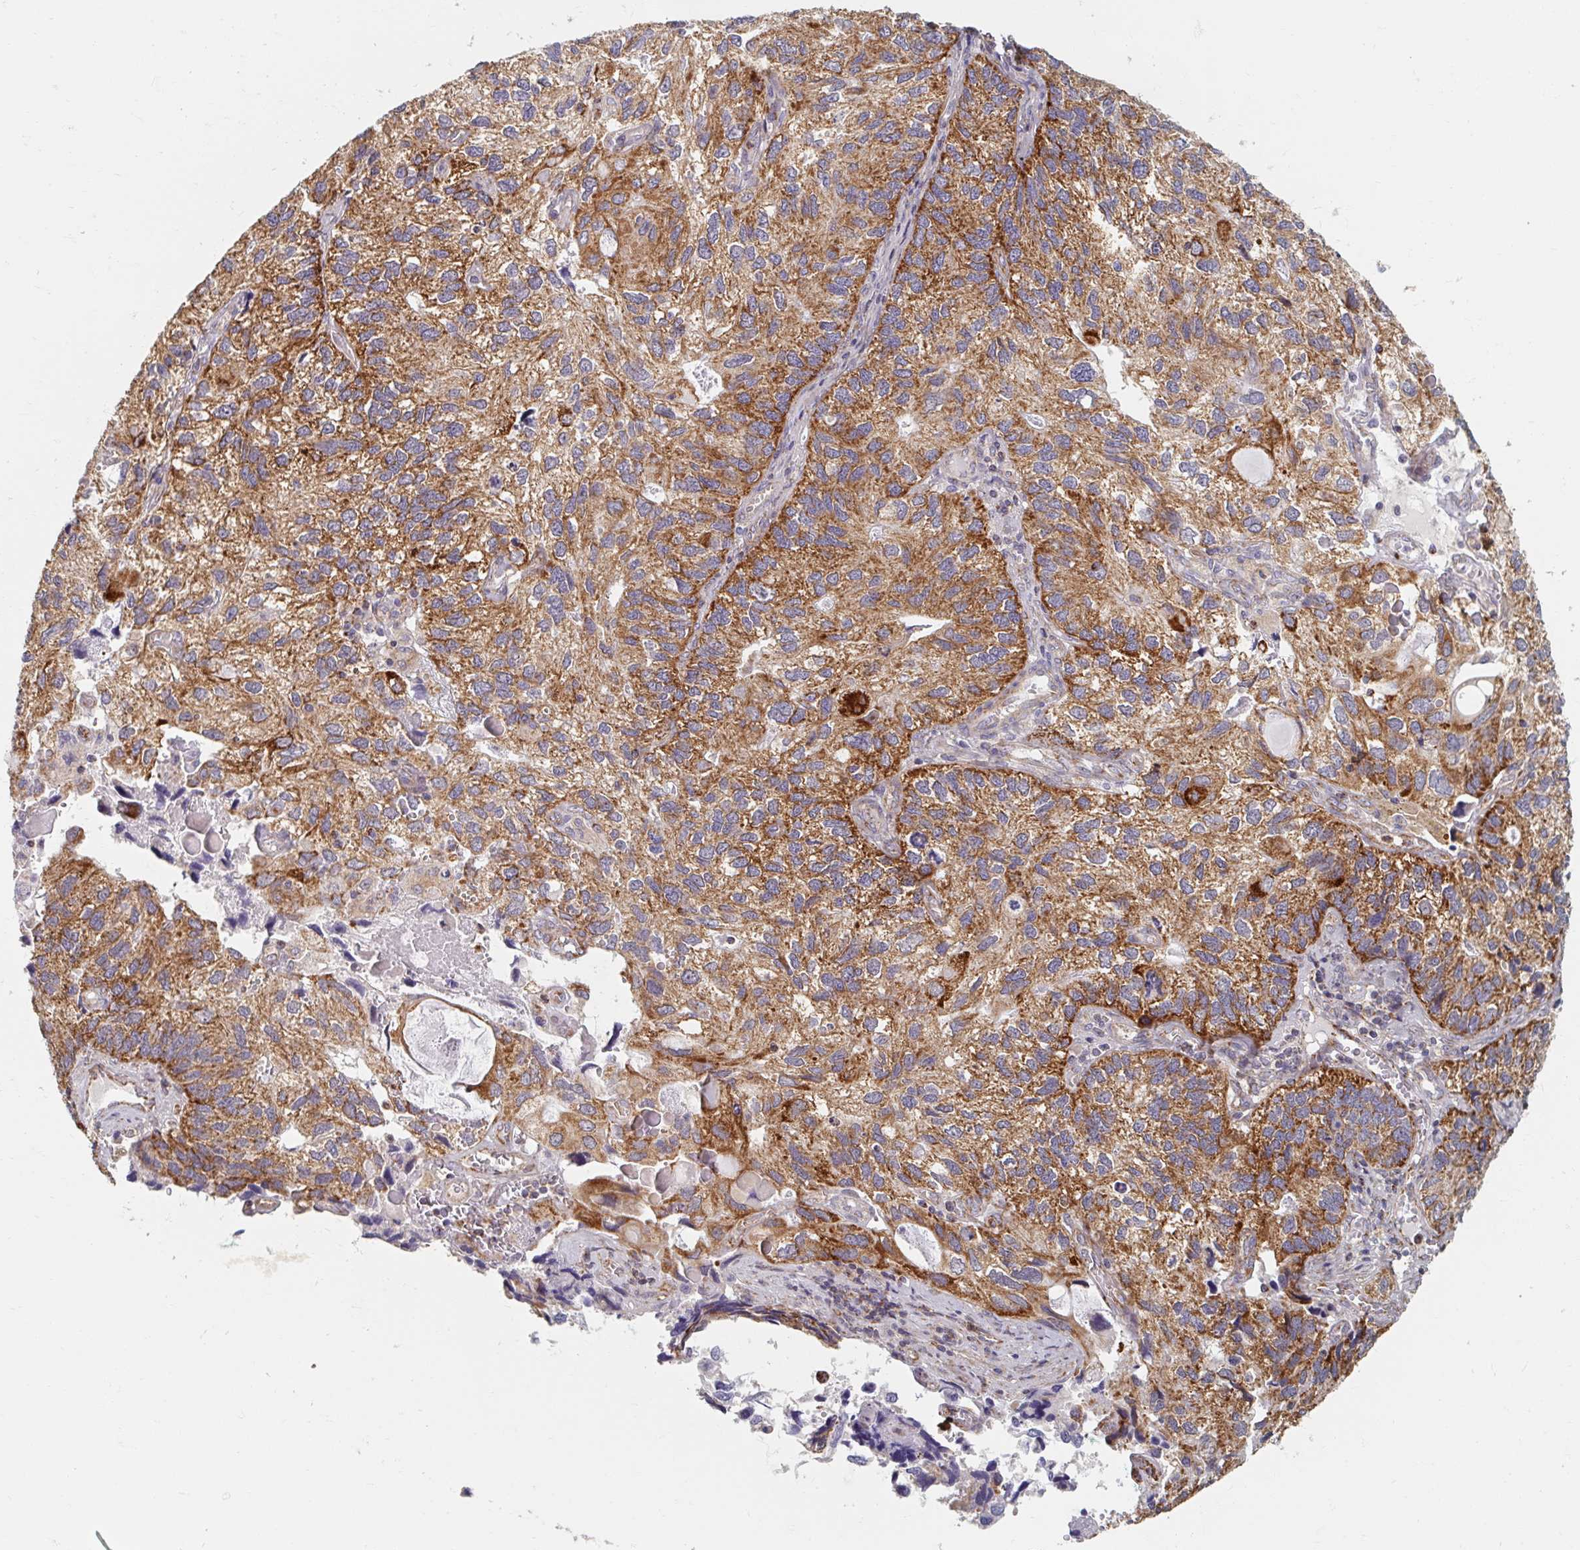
{"staining": {"intensity": "moderate", "quantity": "25%-75%", "location": "cytoplasmic/membranous"}, "tissue": "endometrial cancer", "cell_type": "Tumor cells", "image_type": "cancer", "snomed": [{"axis": "morphology", "description": "Carcinoma, NOS"}, {"axis": "topography", "description": "Uterus"}], "caption": "Endometrial cancer was stained to show a protein in brown. There is medium levels of moderate cytoplasmic/membranous positivity in approximately 25%-75% of tumor cells. The protein of interest is stained brown, and the nuclei are stained in blue (DAB (3,3'-diaminobenzidine) IHC with brightfield microscopy, high magnification).", "gene": "MAVS", "patient": {"sex": "female", "age": 76}}